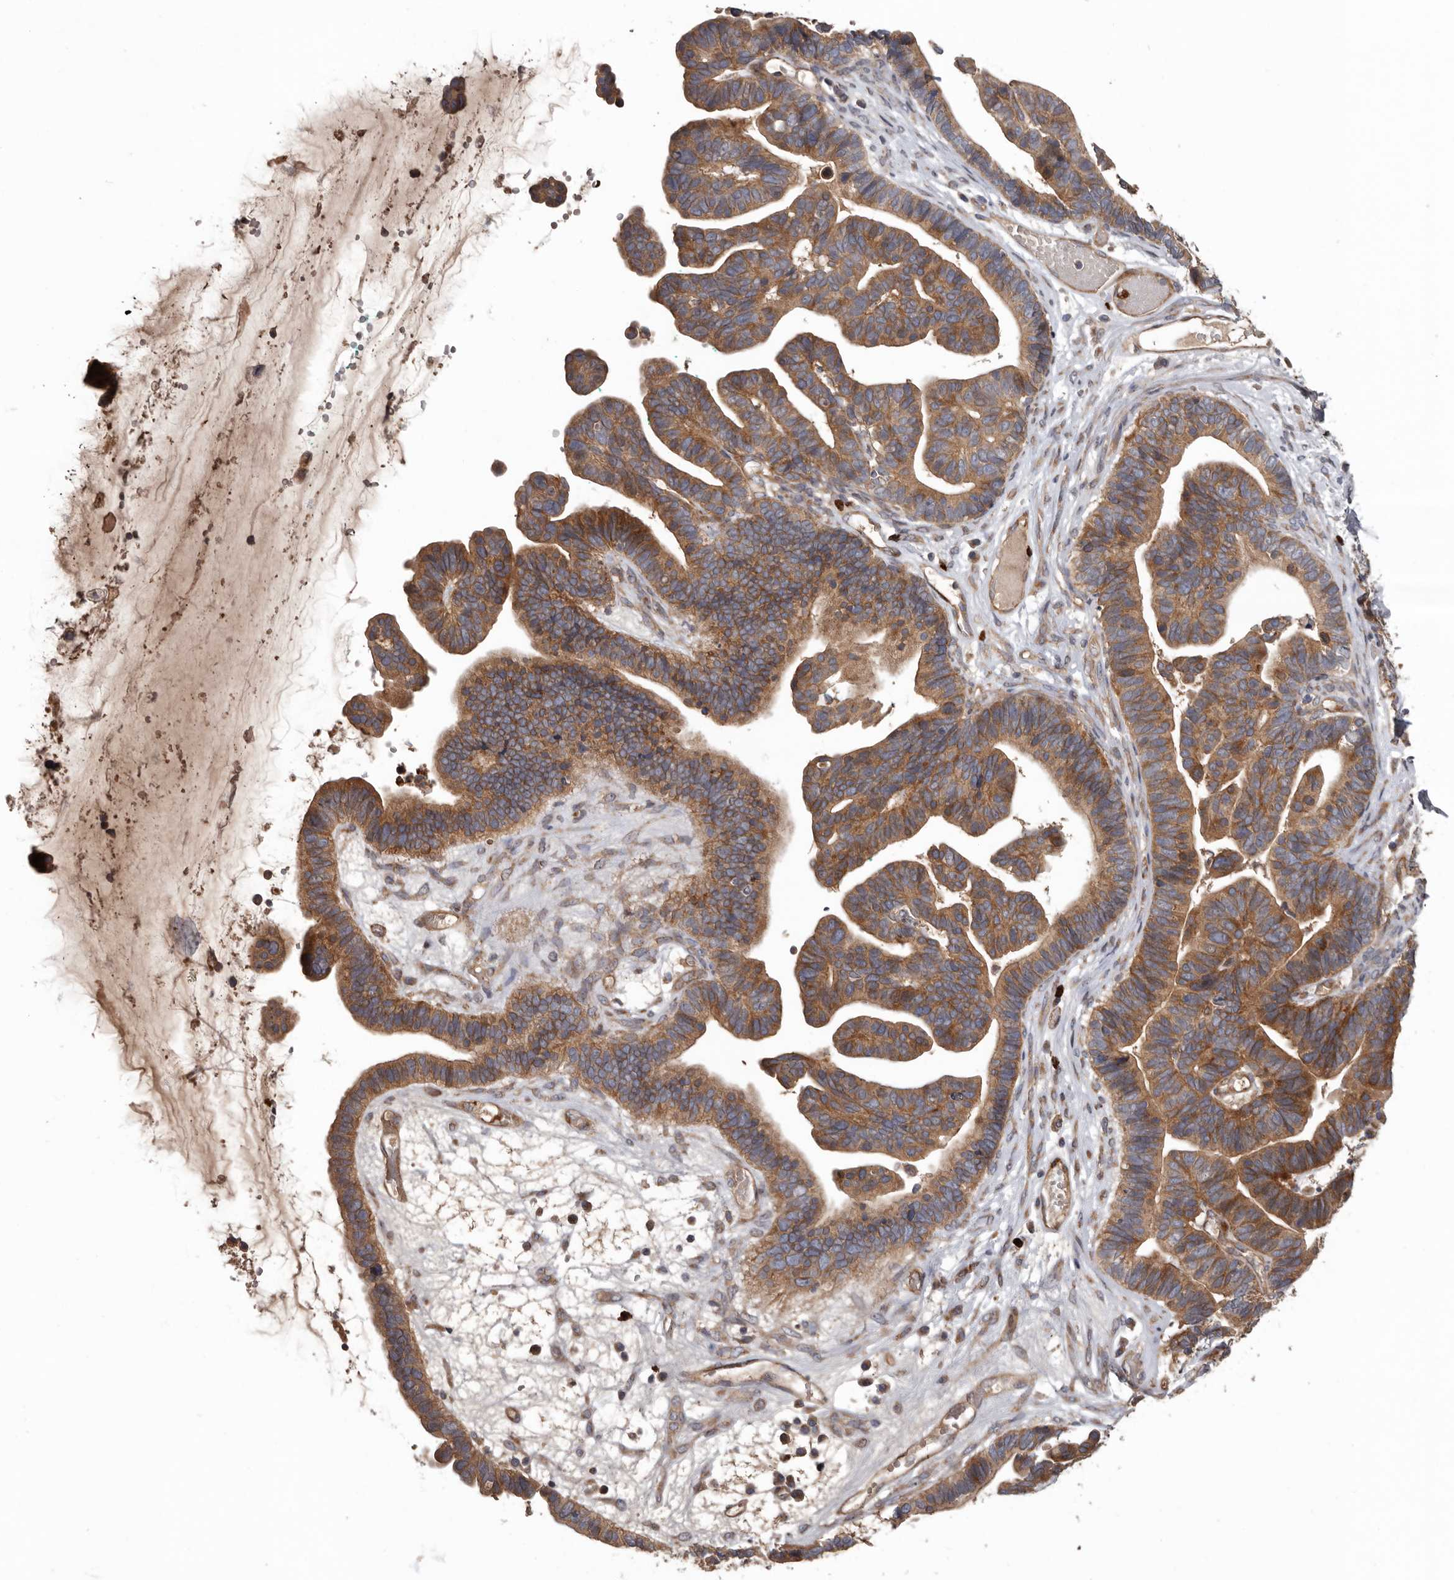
{"staining": {"intensity": "moderate", "quantity": ">75%", "location": "cytoplasmic/membranous"}, "tissue": "ovarian cancer", "cell_type": "Tumor cells", "image_type": "cancer", "snomed": [{"axis": "morphology", "description": "Cystadenocarcinoma, serous, NOS"}, {"axis": "topography", "description": "Ovary"}], "caption": "DAB immunohistochemical staining of ovarian cancer shows moderate cytoplasmic/membranous protein positivity in approximately >75% of tumor cells.", "gene": "ARHGEF5", "patient": {"sex": "female", "age": 56}}